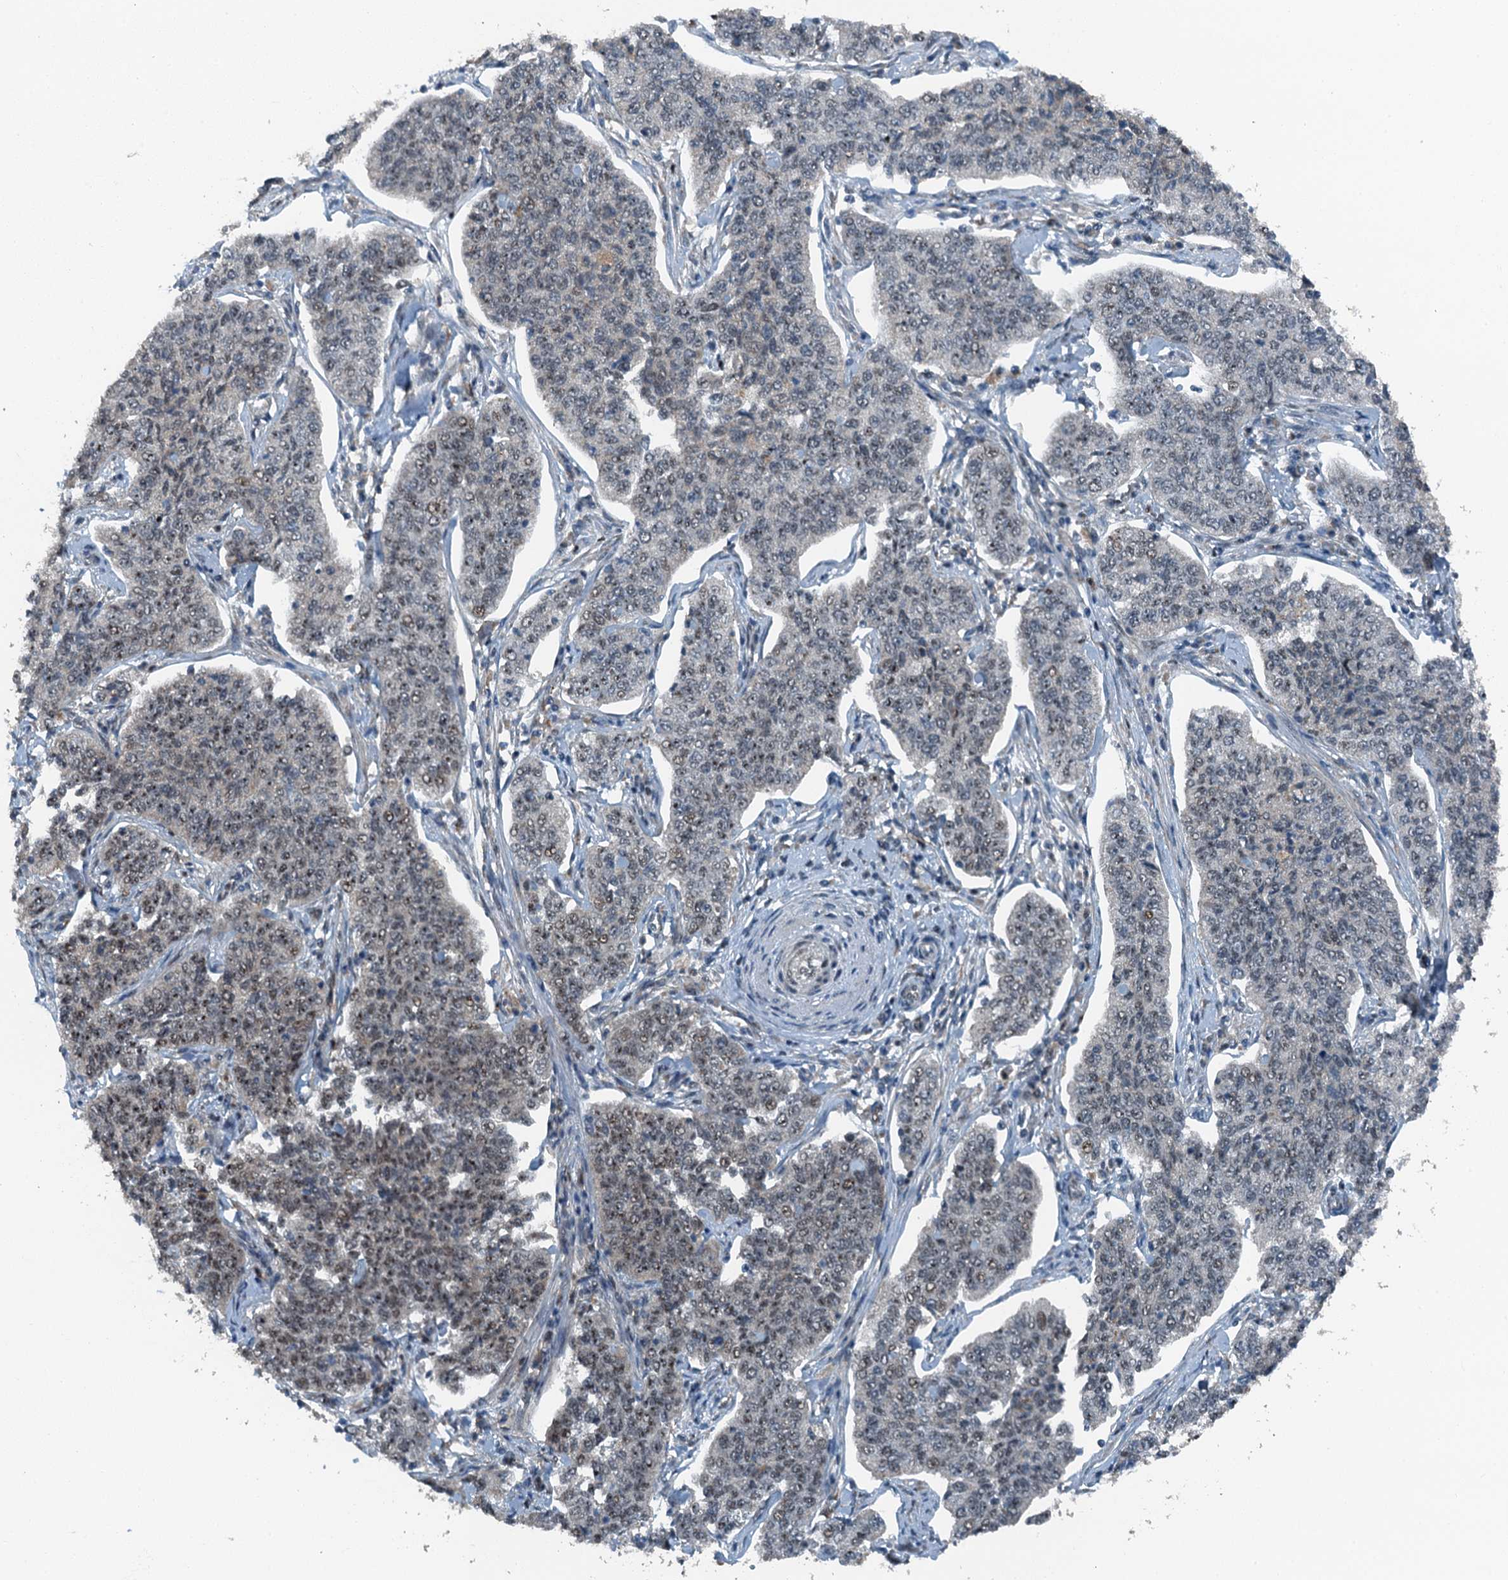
{"staining": {"intensity": "negative", "quantity": "none", "location": "none"}, "tissue": "cervical cancer", "cell_type": "Tumor cells", "image_type": "cancer", "snomed": [{"axis": "morphology", "description": "Squamous cell carcinoma, NOS"}, {"axis": "topography", "description": "Cervix"}], "caption": "This is an IHC photomicrograph of cervical squamous cell carcinoma. There is no expression in tumor cells.", "gene": "BMERB1", "patient": {"sex": "female", "age": 35}}